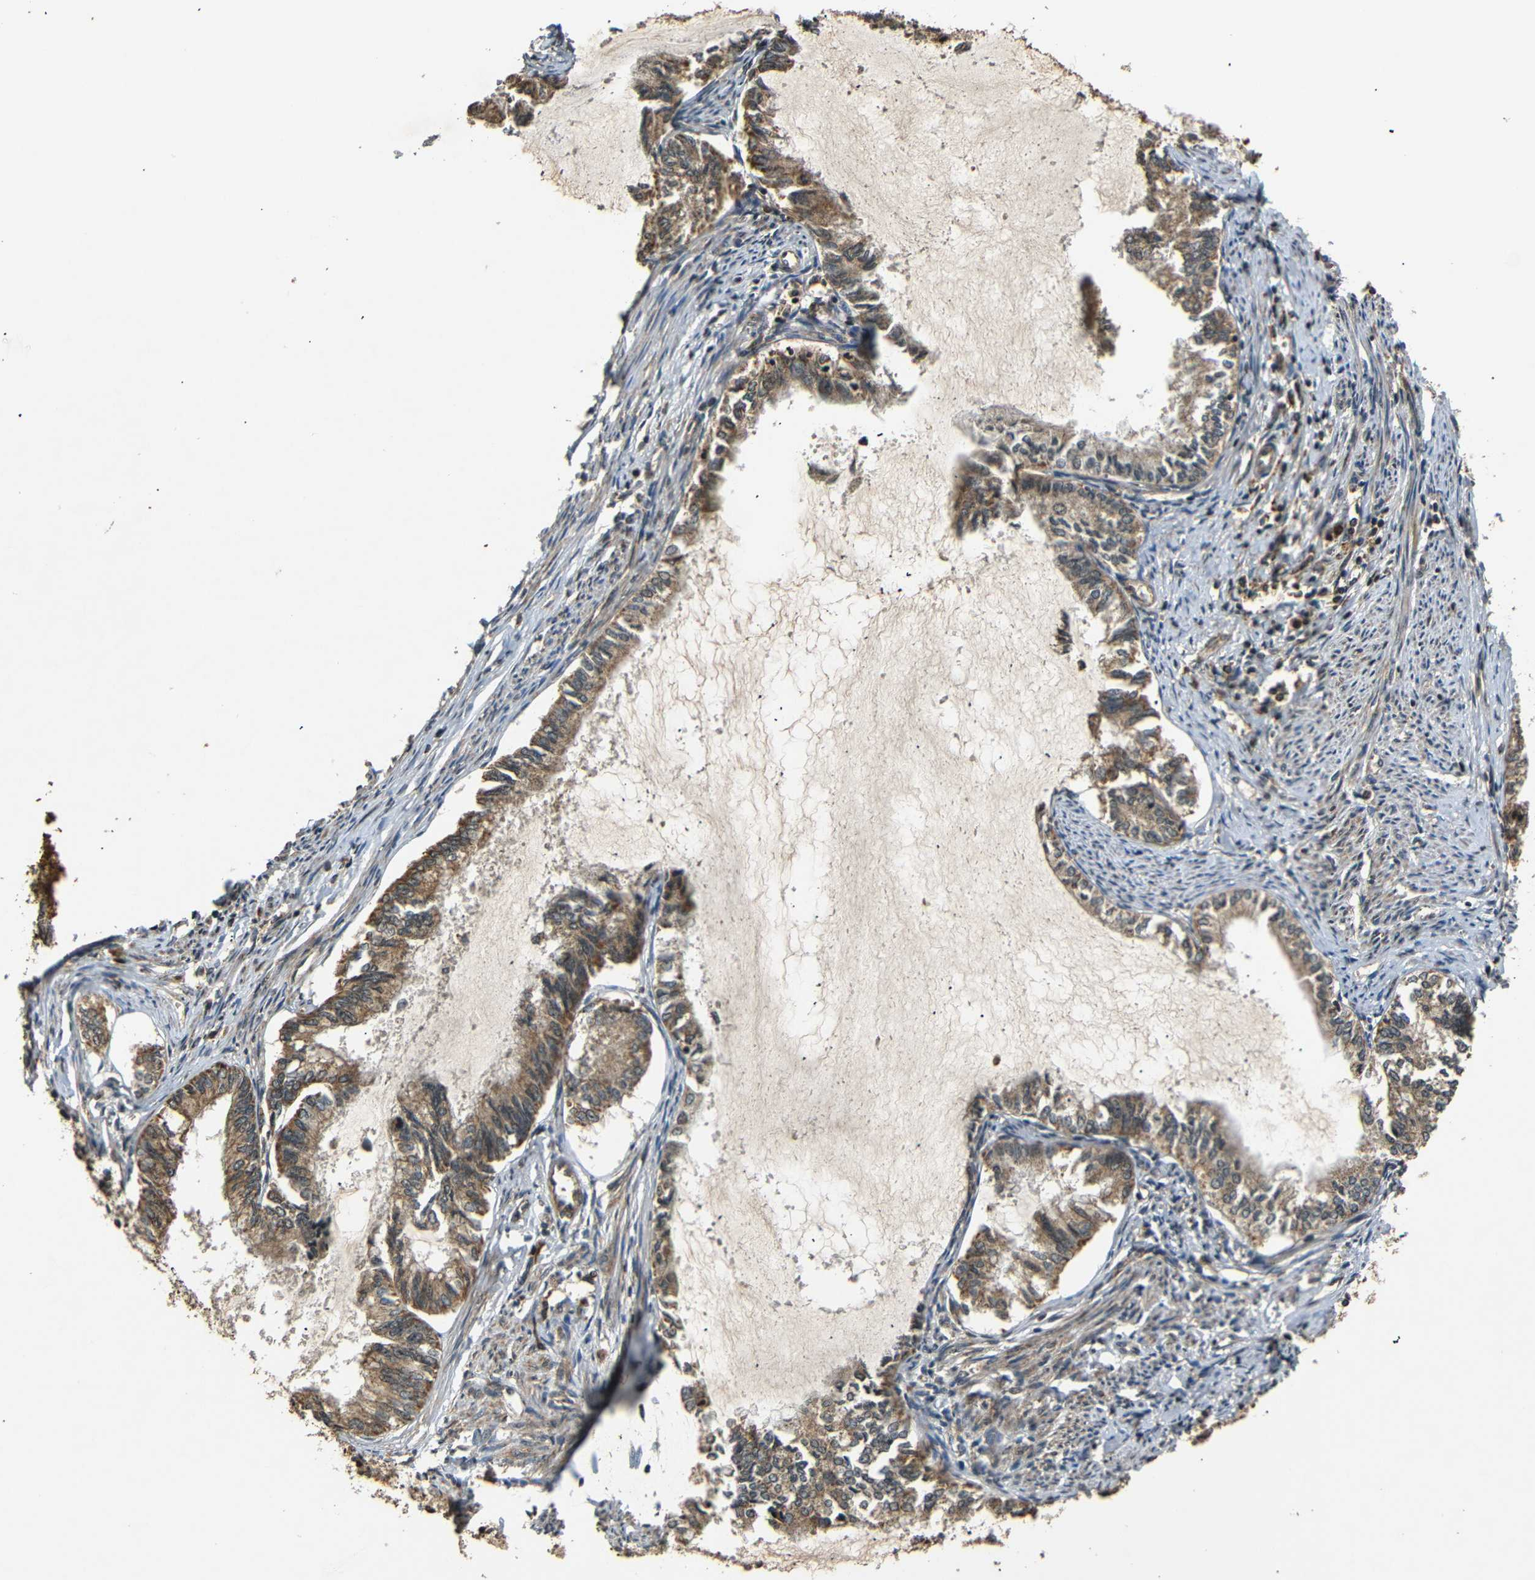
{"staining": {"intensity": "moderate", "quantity": ">75%", "location": "cytoplasmic/membranous"}, "tissue": "endometrial cancer", "cell_type": "Tumor cells", "image_type": "cancer", "snomed": [{"axis": "morphology", "description": "Adenocarcinoma, NOS"}, {"axis": "topography", "description": "Endometrium"}], "caption": "Adenocarcinoma (endometrial) was stained to show a protein in brown. There is medium levels of moderate cytoplasmic/membranous expression in about >75% of tumor cells. (IHC, brightfield microscopy, high magnification).", "gene": "TANK", "patient": {"sex": "female", "age": 86}}